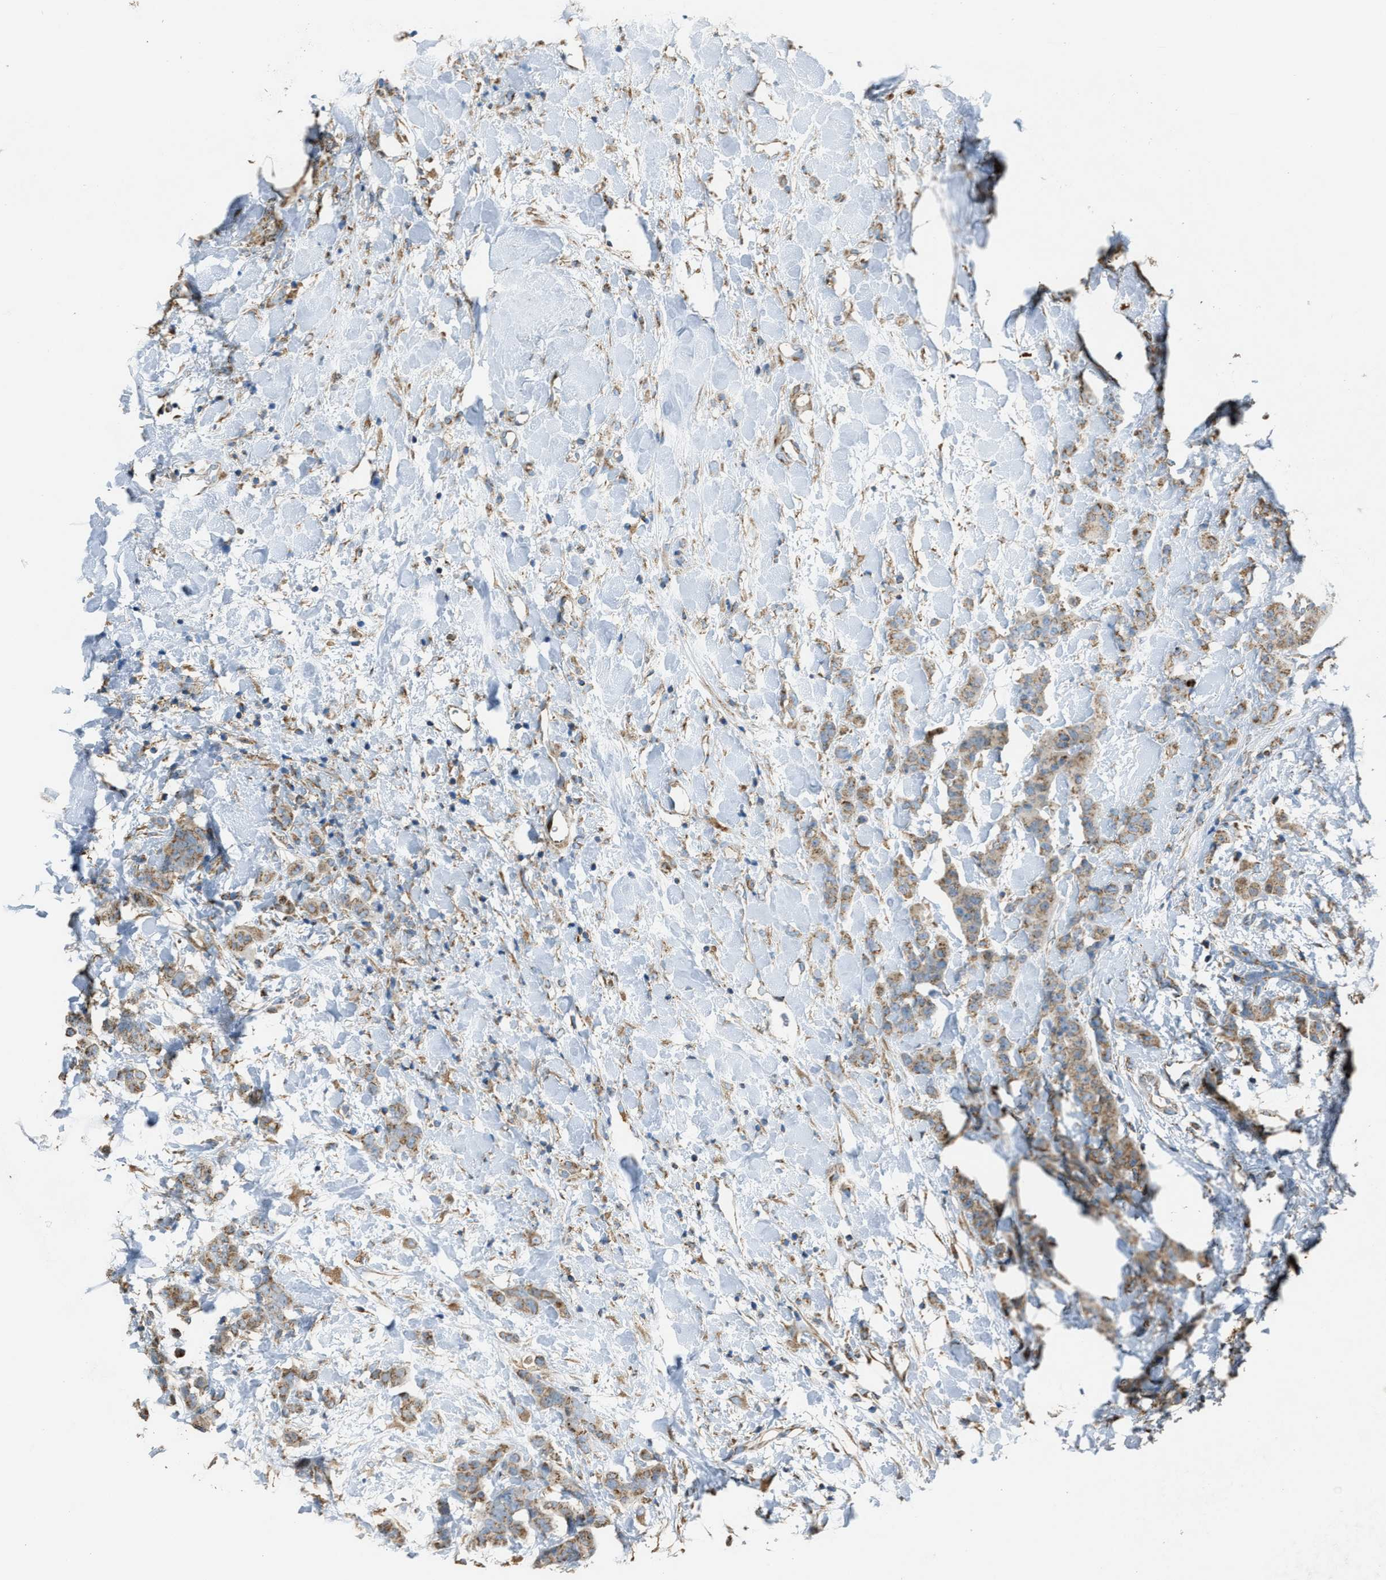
{"staining": {"intensity": "moderate", "quantity": ">75%", "location": "cytoplasmic/membranous"}, "tissue": "breast cancer", "cell_type": "Tumor cells", "image_type": "cancer", "snomed": [{"axis": "morphology", "description": "Normal tissue, NOS"}, {"axis": "morphology", "description": "Duct carcinoma"}, {"axis": "topography", "description": "Breast"}], "caption": "A high-resolution micrograph shows immunohistochemistry staining of breast infiltrating ductal carcinoma, which displays moderate cytoplasmic/membranous staining in about >75% of tumor cells.", "gene": "SLC25A11", "patient": {"sex": "female", "age": 40}}